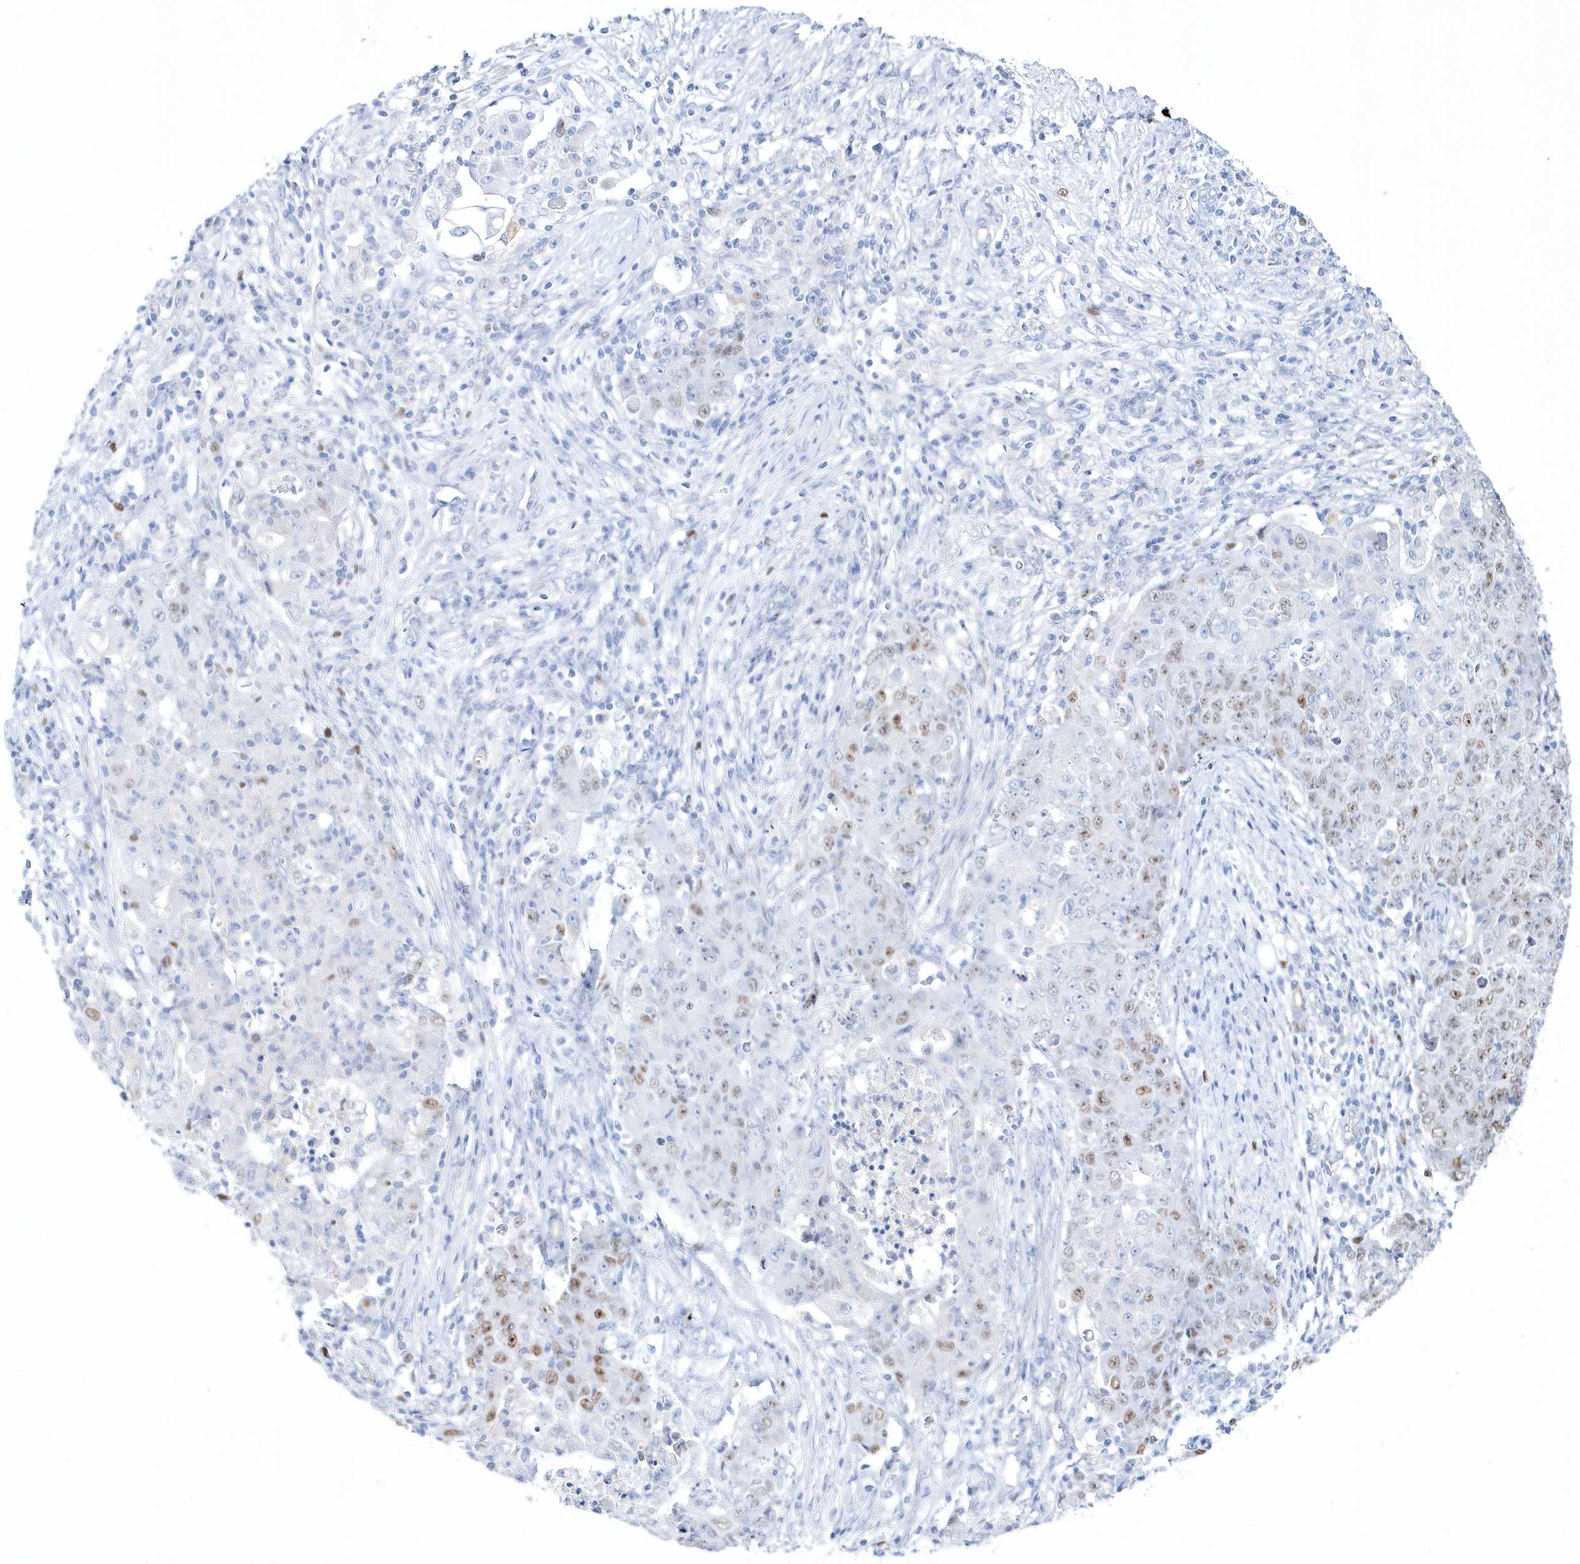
{"staining": {"intensity": "weak", "quantity": "<25%", "location": "nuclear"}, "tissue": "ovarian cancer", "cell_type": "Tumor cells", "image_type": "cancer", "snomed": [{"axis": "morphology", "description": "Carcinoma, endometroid"}, {"axis": "topography", "description": "Ovary"}], "caption": "DAB (3,3'-diaminobenzidine) immunohistochemical staining of endometroid carcinoma (ovarian) demonstrates no significant staining in tumor cells. The staining was performed using DAB to visualize the protein expression in brown, while the nuclei were stained in blue with hematoxylin (Magnification: 20x).", "gene": "TMCO6", "patient": {"sex": "female", "age": 42}}